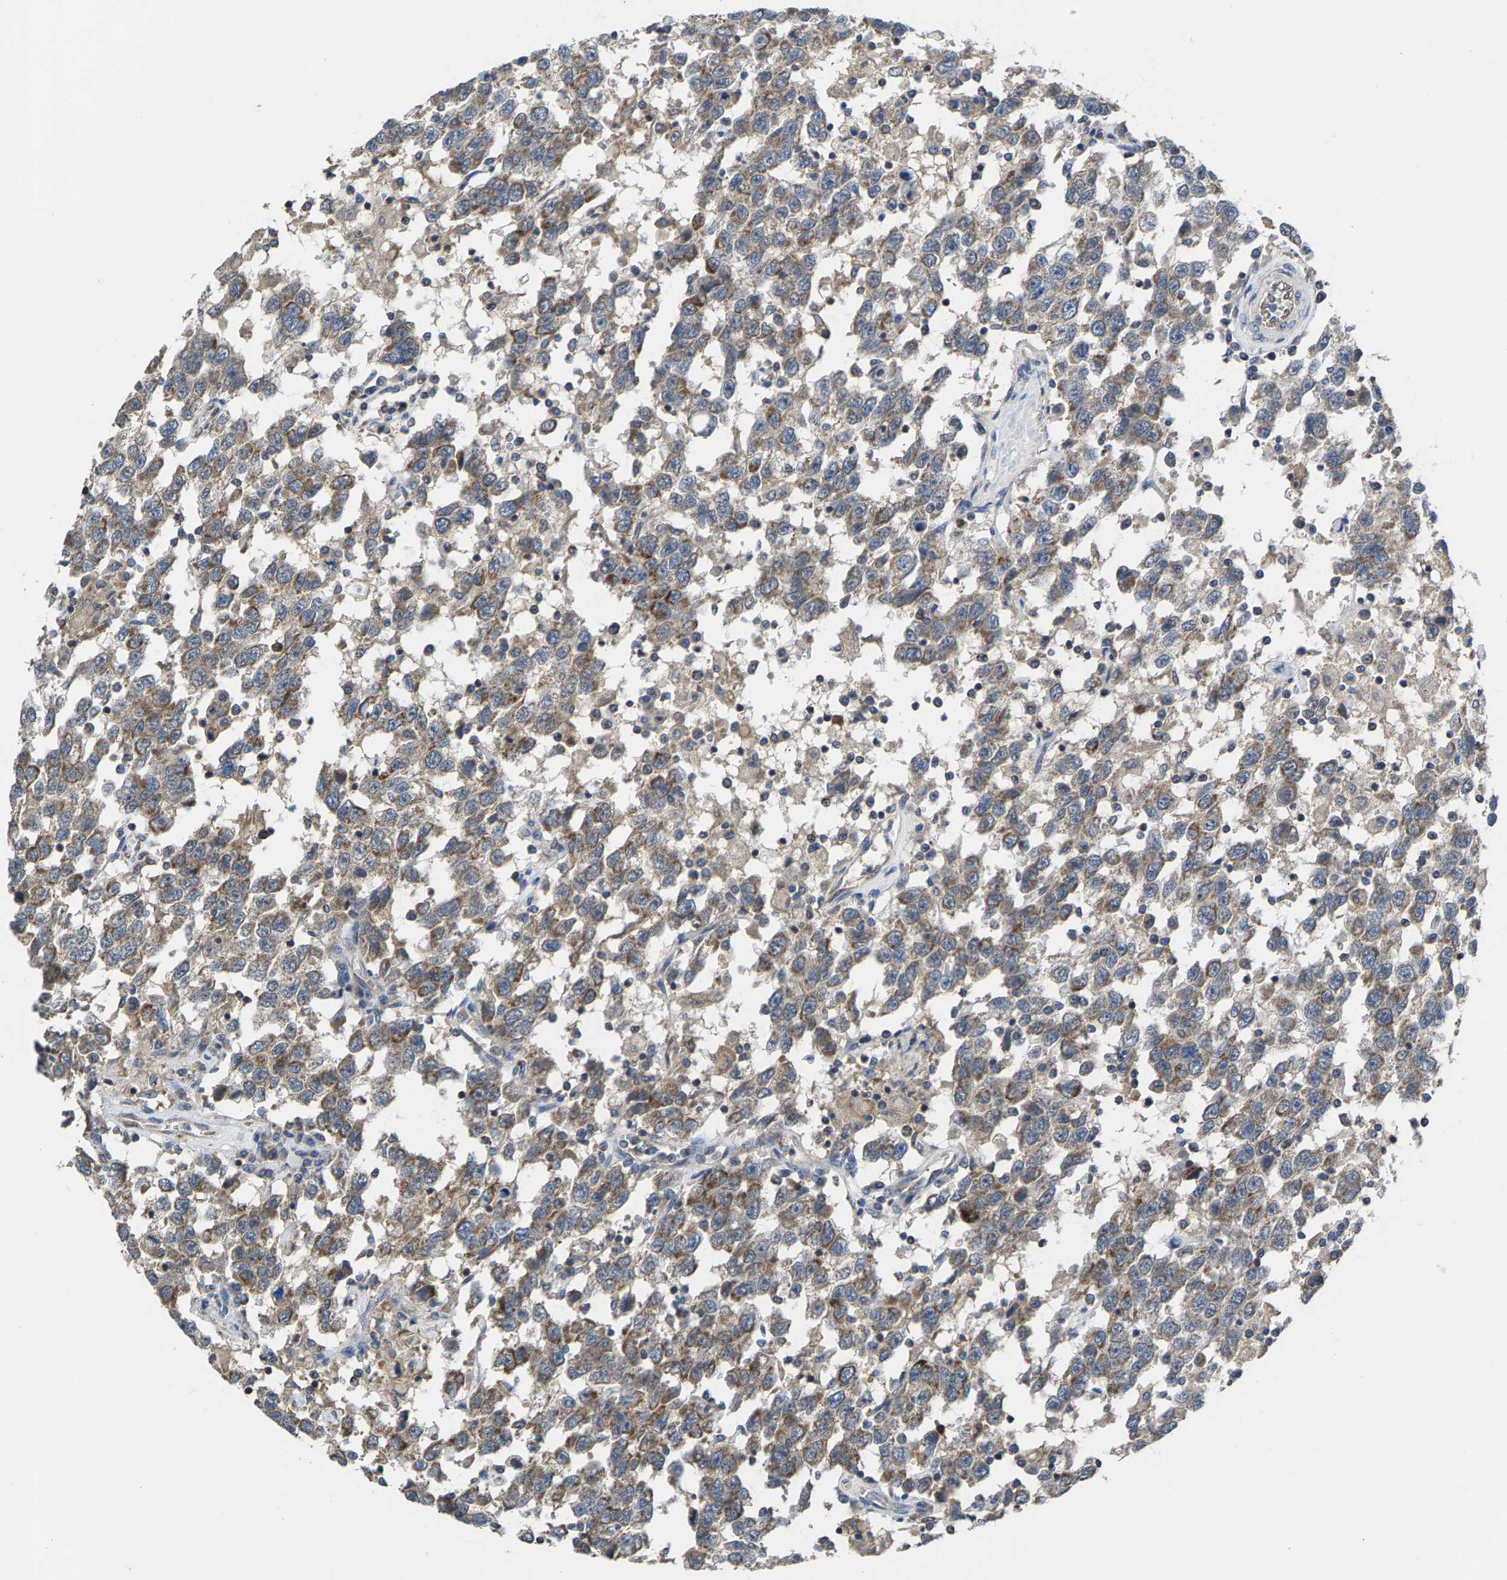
{"staining": {"intensity": "moderate", "quantity": ">75%", "location": "cytoplasmic/membranous"}, "tissue": "testis cancer", "cell_type": "Tumor cells", "image_type": "cancer", "snomed": [{"axis": "morphology", "description": "Seminoma, NOS"}, {"axis": "topography", "description": "Testis"}], "caption": "The histopathology image reveals staining of testis seminoma, revealing moderate cytoplasmic/membranous protein expression (brown color) within tumor cells. The protein of interest is stained brown, and the nuclei are stained in blue (DAB (3,3'-diaminobenzidine) IHC with brightfield microscopy, high magnification).", "gene": "MRM1", "patient": {"sex": "male", "age": 41}}